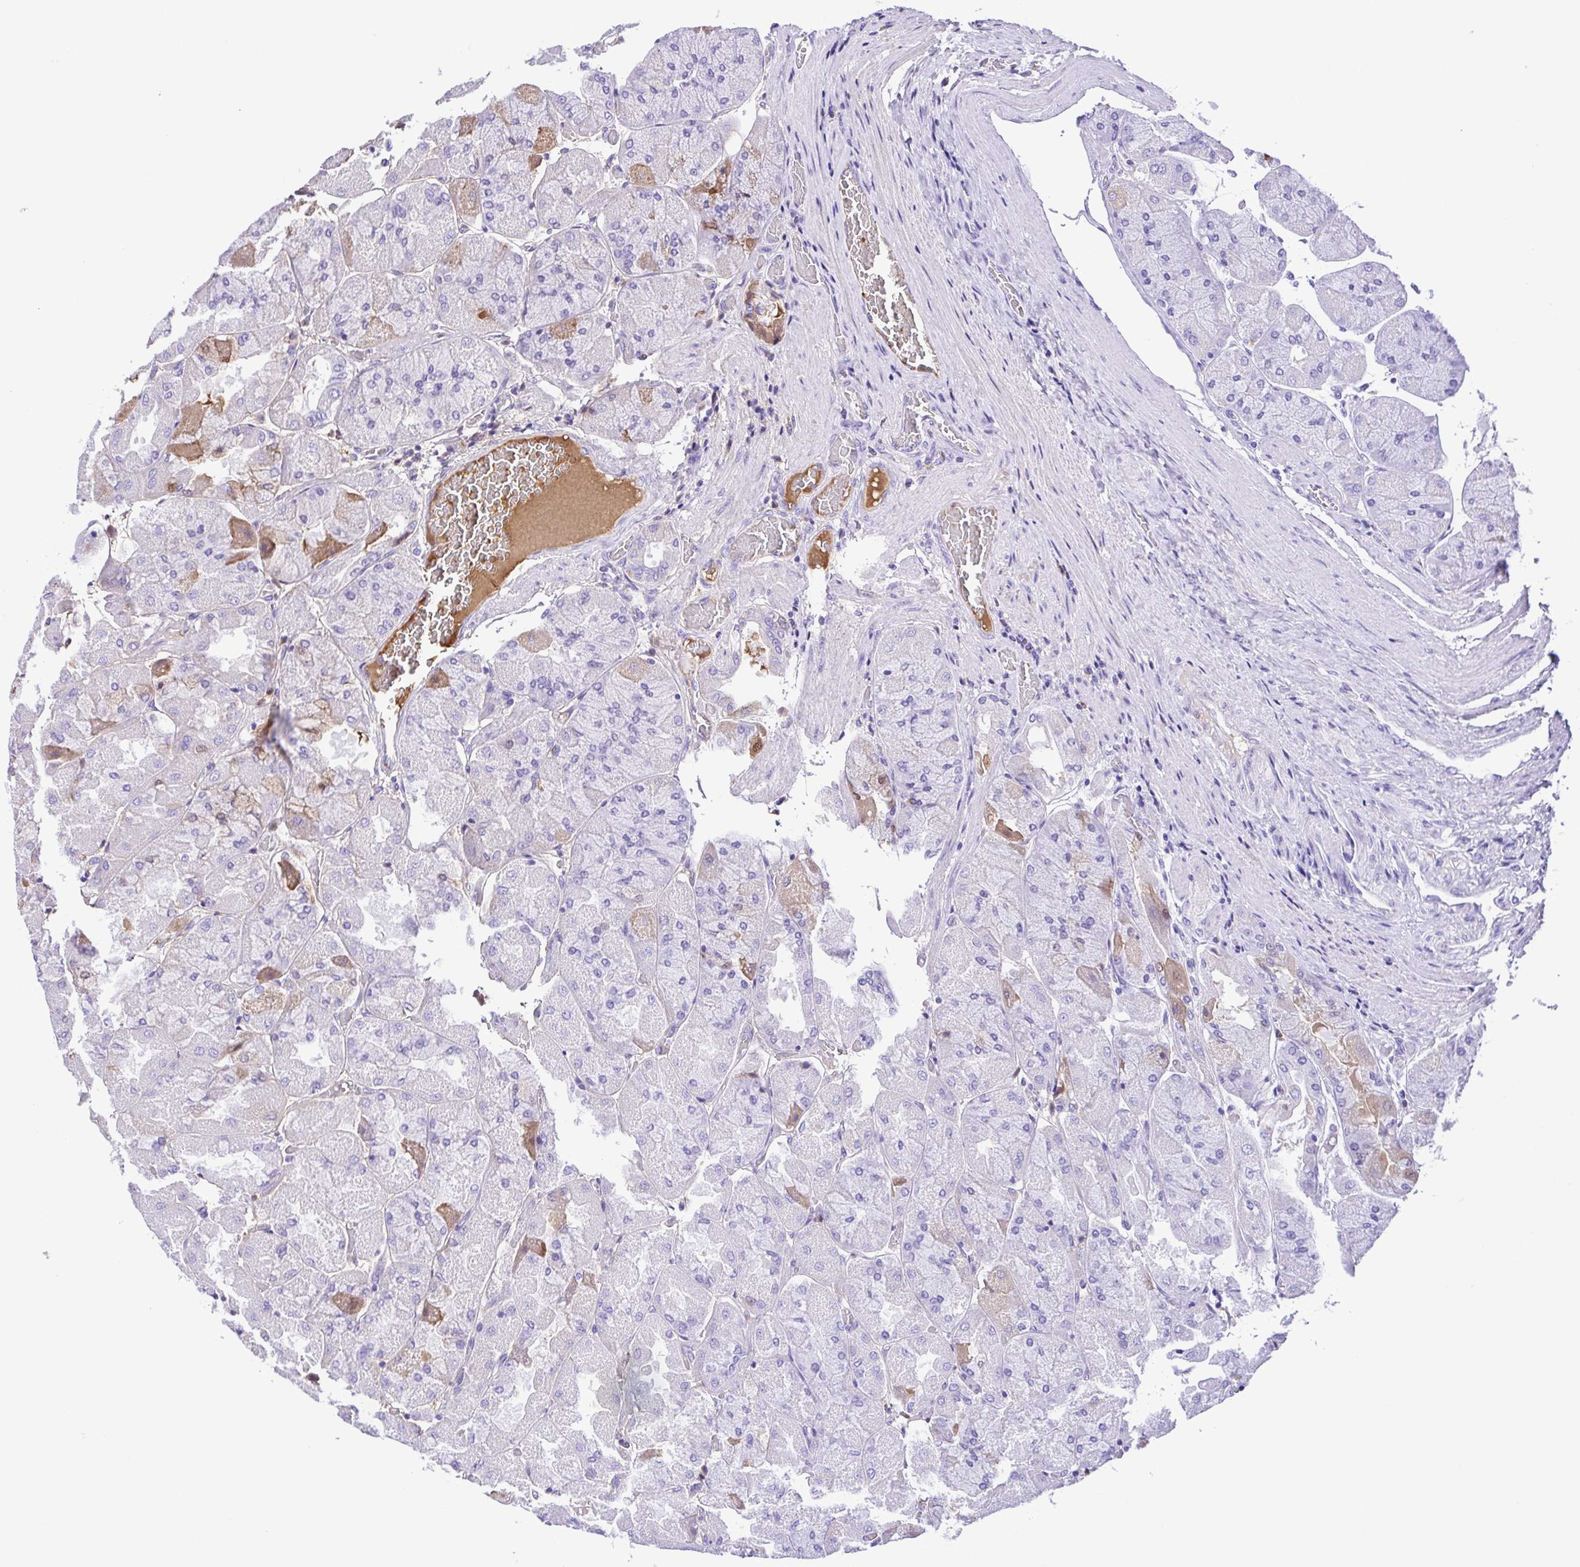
{"staining": {"intensity": "negative", "quantity": "none", "location": "none"}, "tissue": "stomach", "cell_type": "Glandular cells", "image_type": "normal", "snomed": [{"axis": "morphology", "description": "Normal tissue, NOS"}, {"axis": "topography", "description": "Stomach"}], "caption": "An image of human stomach is negative for staining in glandular cells.", "gene": "IGFL1", "patient": {"sex": "female", "age": 61}}